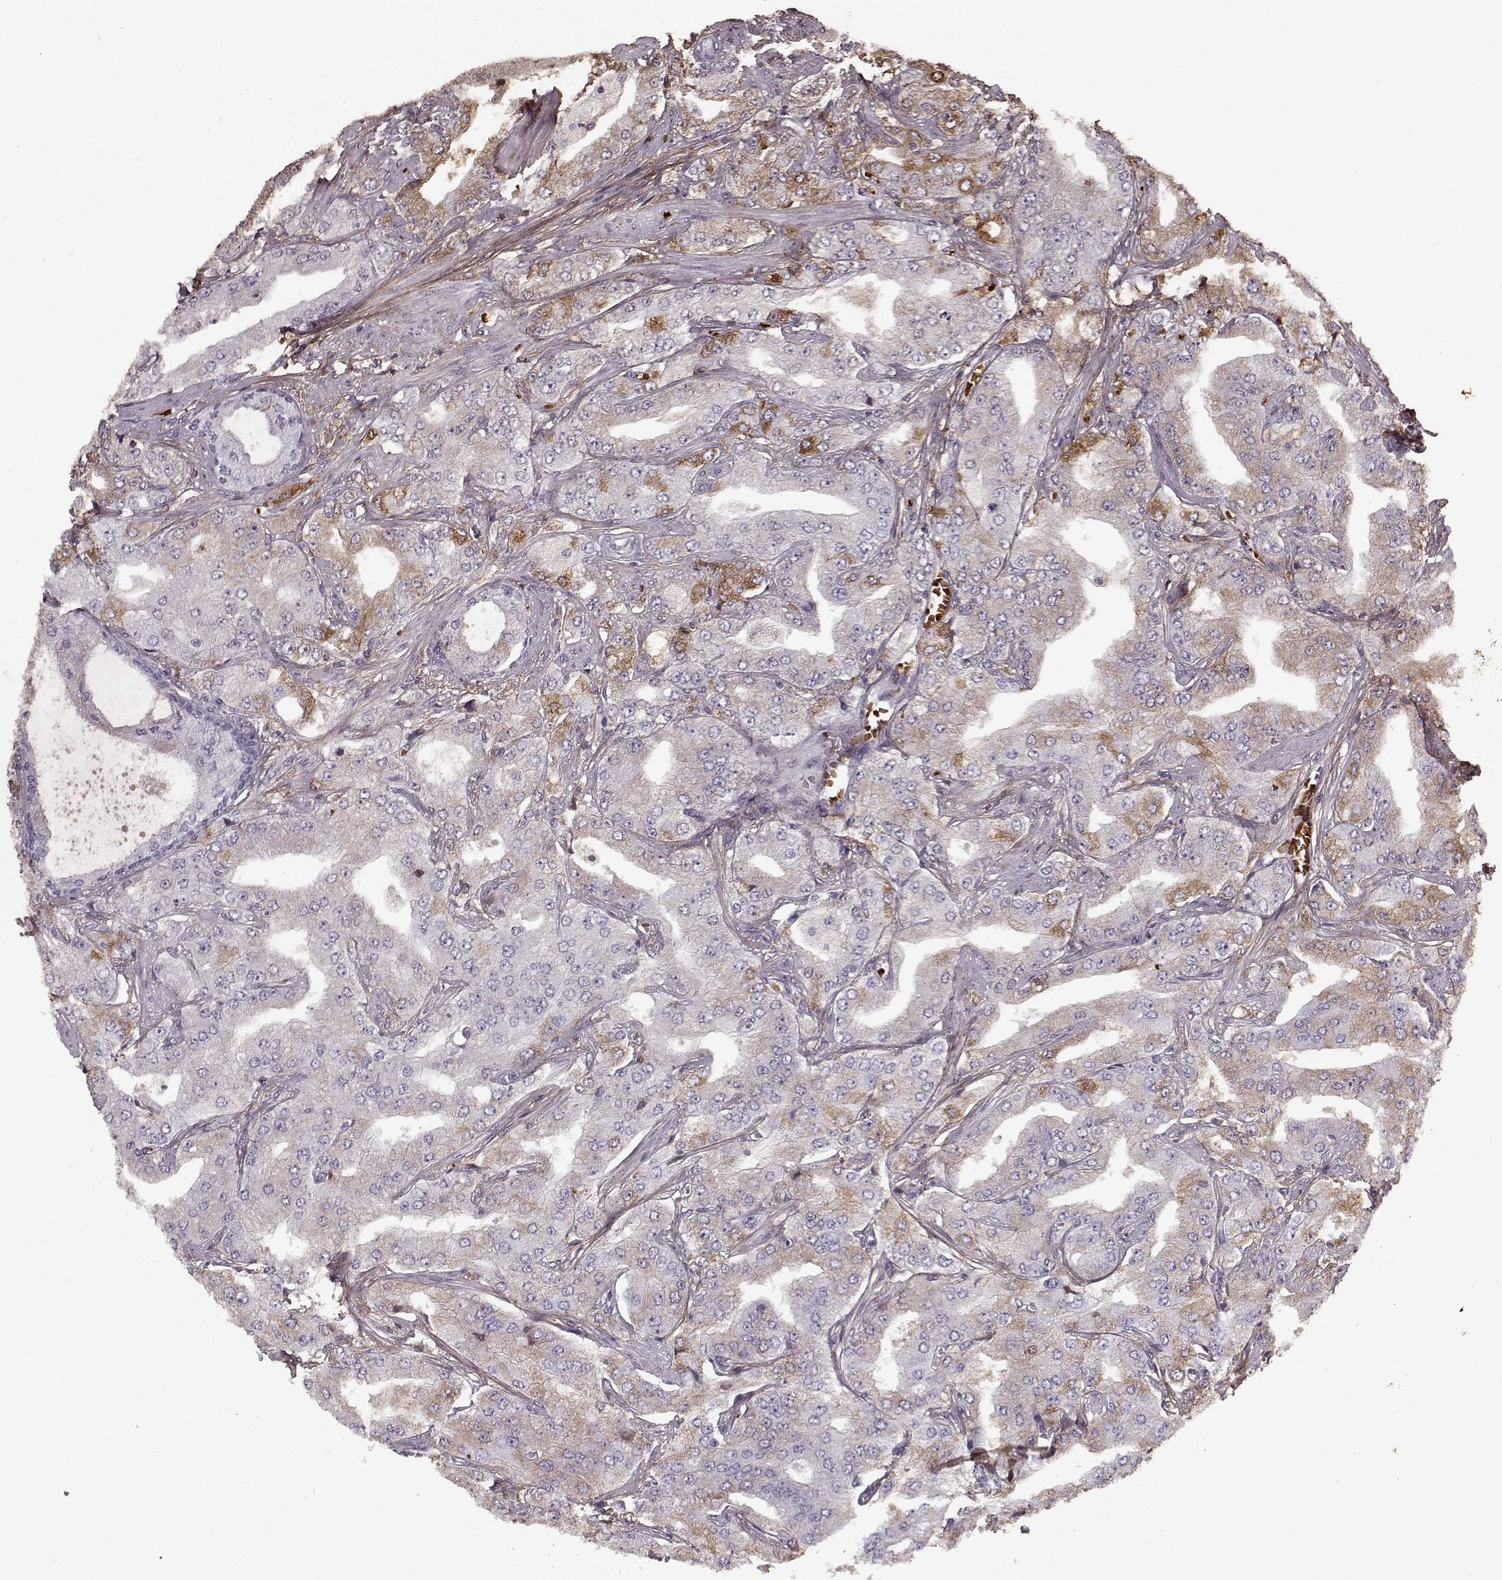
{"staining": {"intensity": "moderate", "quantity": "<25%", "location": "cytoplasmic/membranous"}, "tissue": "prostate cancer", "cell_type": "Tumor cells", "image_type": "cancer", "snomed": [{"axis": "morphology", "description": "Adenocarcinoma, Low grade"}, {"axis": "topography", "description": "Prostate"}], "caption": "Protein expression by IHC demonstrates moderate cytoplasmic/membranous staining in approximately <25% of tumor cells in prostate adenocarcinoma (low-grade).", "gene": "LUM", "patient": {"sex": "male", "age": 60}}